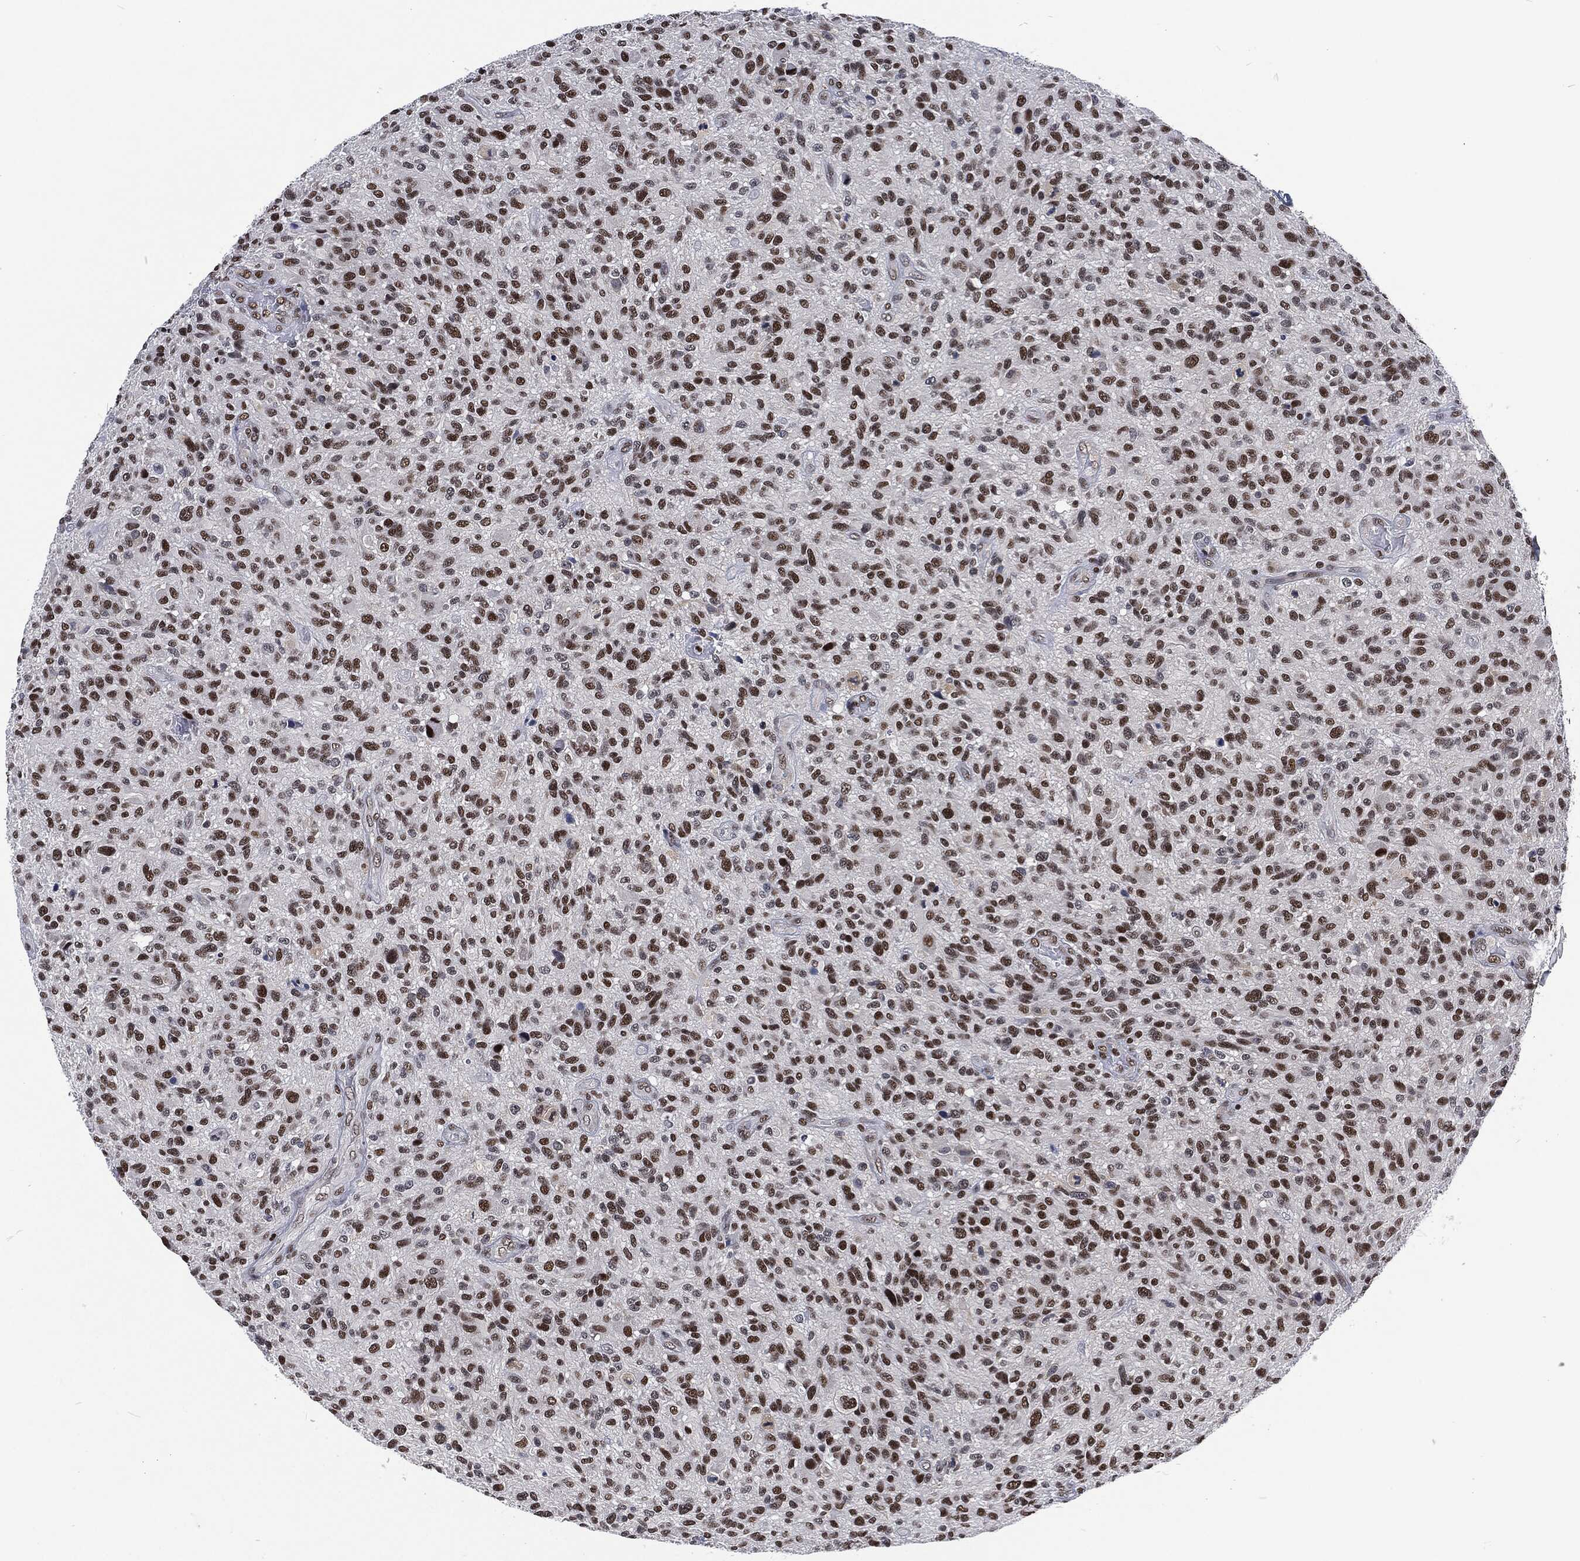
{"staining": {"intensity": "strong", "quantity": "25%-75%", "location": "nuclear"}, "tissue": "glioma", "cell_type": "Tumor cells", "image_type": "cancer", "snomed": [{"axis": "morphology", "description": "Glioma, malignant, High grade"}, {"axis": "topography", "description": "Brain"}], "caption": "Malignant glioma (high-grade) stained with immunohistochemistry reveals strong nuclear expression in approximately 25%-75% of tumor cells. (IHC, brightfield microscopy, high magnification).", "gene": "DCPS", "patient": {"sex": "male", "age": 47}}